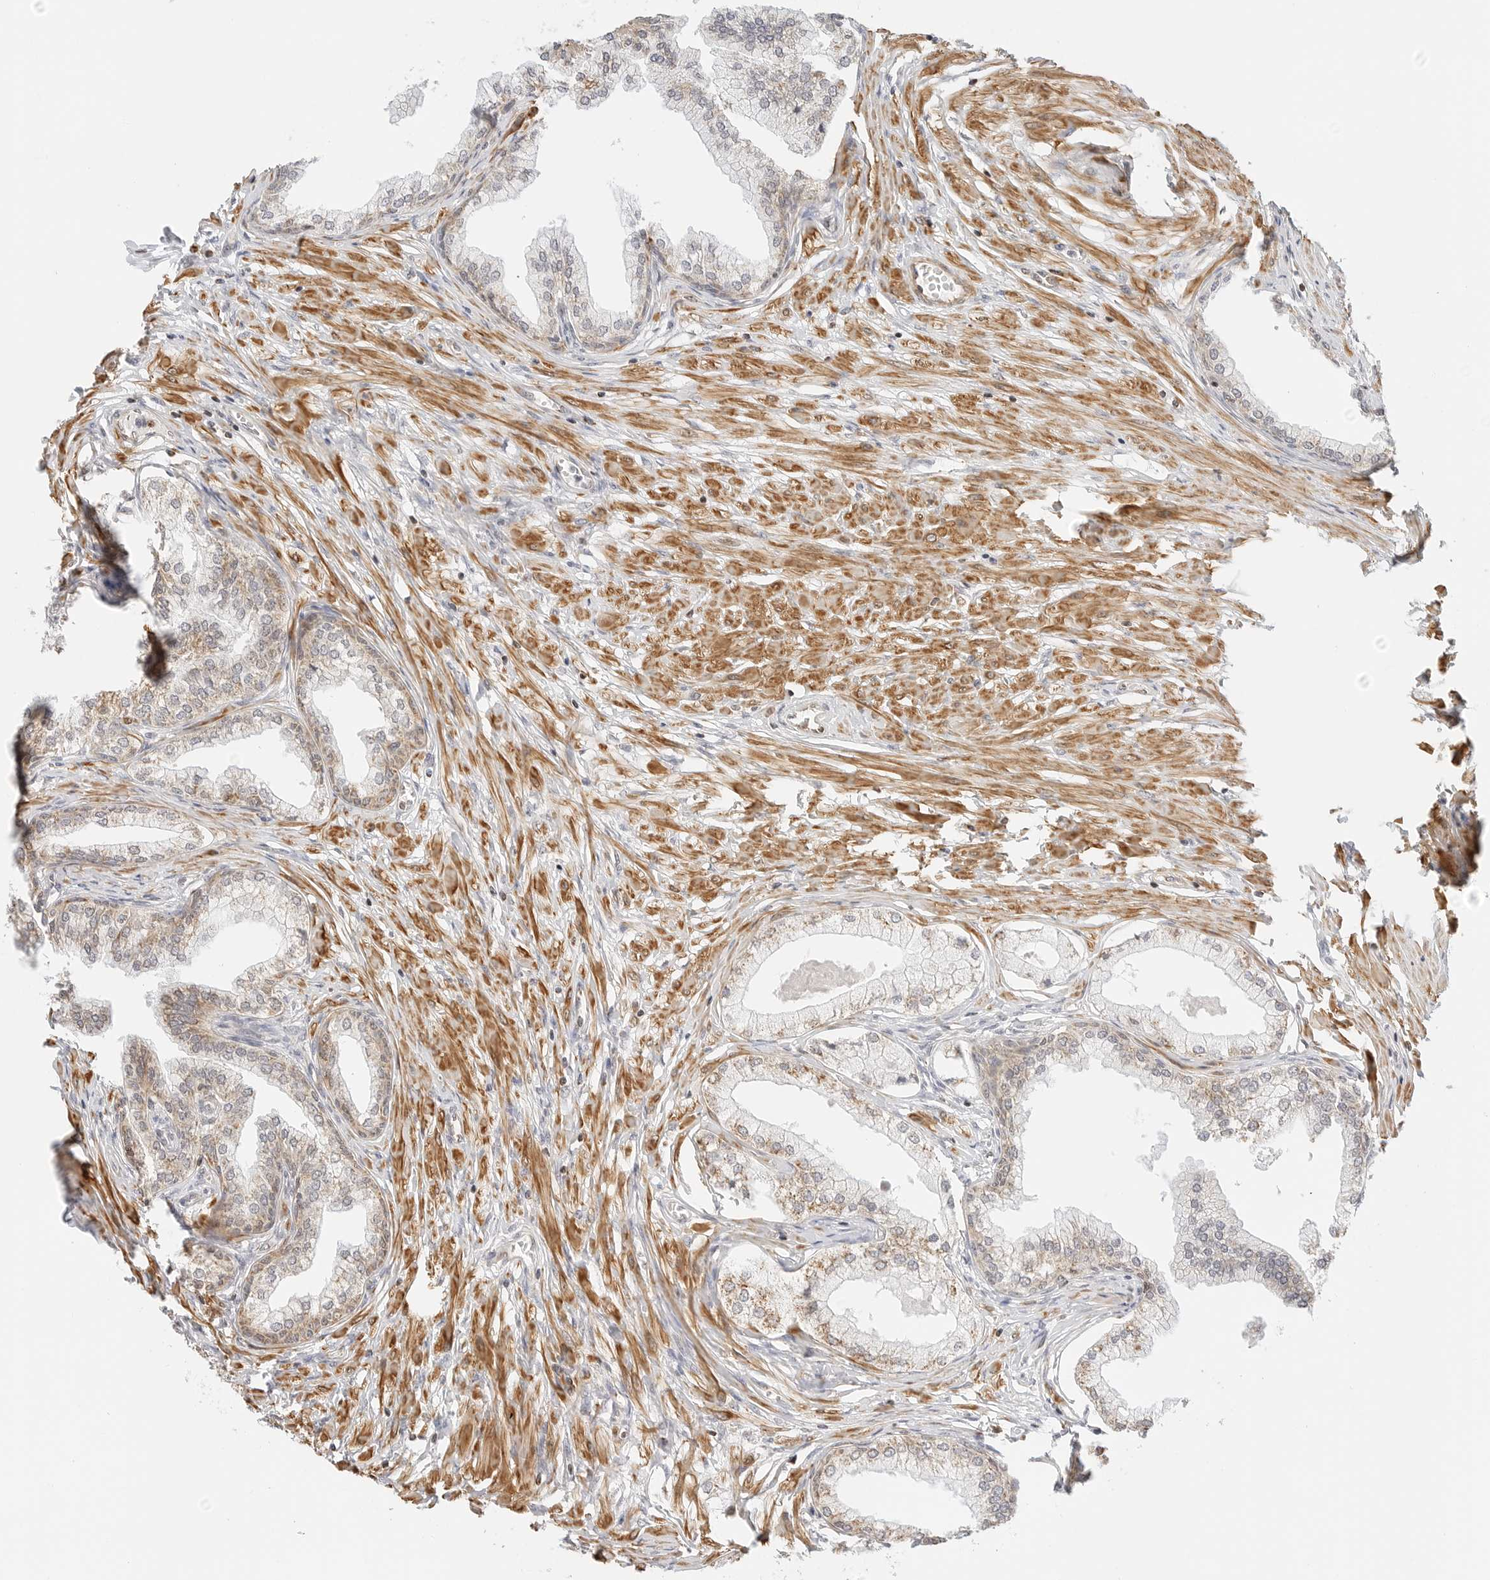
{"staining": {"intensity": "weak", "quantity": "25%-75%", "location": "cytoplasmic/membranous"}, "tissue": "prostate", "cell_type": "Glandular cells", "image_type": "normal", "snomed": [{"axis": "morphology", "description": "Normal tissue, NOS"}, {"axis": "morphology", "description": "Urothelial carcinoma, Low grade"}, {"axis": "topography", "description": "Urinary bladder"}, {"axis": "topography", "description": "Prostate"}], "caption": "Prostate stained for a protein demonstrates weak cytoplasmic/membranous positivity in glandular cells. The protein is shown in brown color, while the nuclei are stained blue.", "gene": "GORAB", "patient": {"sex": "male", "age": 60}}